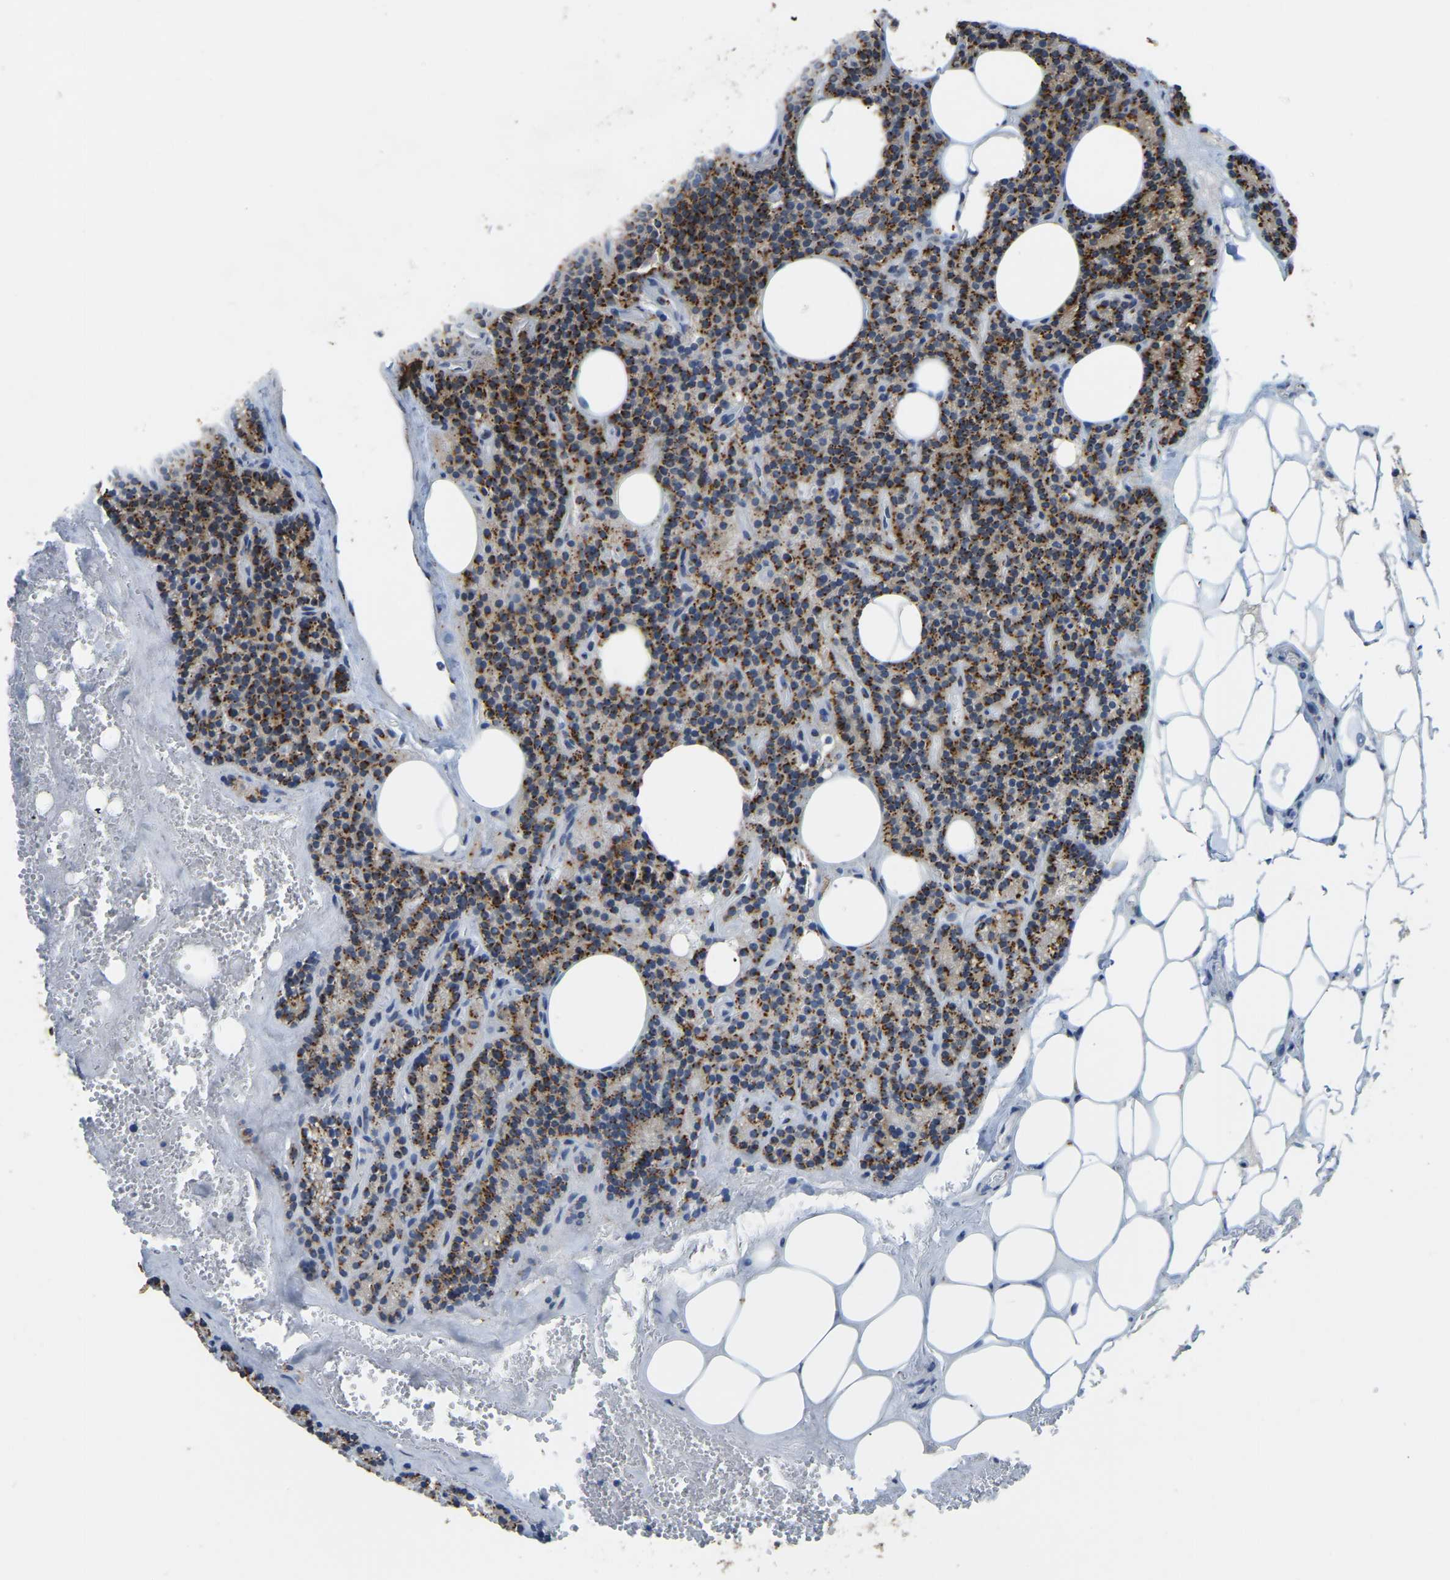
{"staining": {"intensity": "moderate", "quantity": ">75%", "location": "cytoplasmic/membranous"}, "tissue": "parathyroid gland", "cell_type": "Glandular cells", "image_type": "normal", "snomed": [{"axis": "morphology", "description": "Normal tissue, NOS"}, {"axis": "morphology", "description": "Adenoma, NOS"}, {"axis": "topography", "description": "Parathyroid gland"}], "caption": "Moderate cytoplasmic/membranous protein expression is appreciated in approximately >75% of glandular cells in parathyroid gland.", "gene": "FAM174A", "patient": {"sex": "female", "age": 43}}